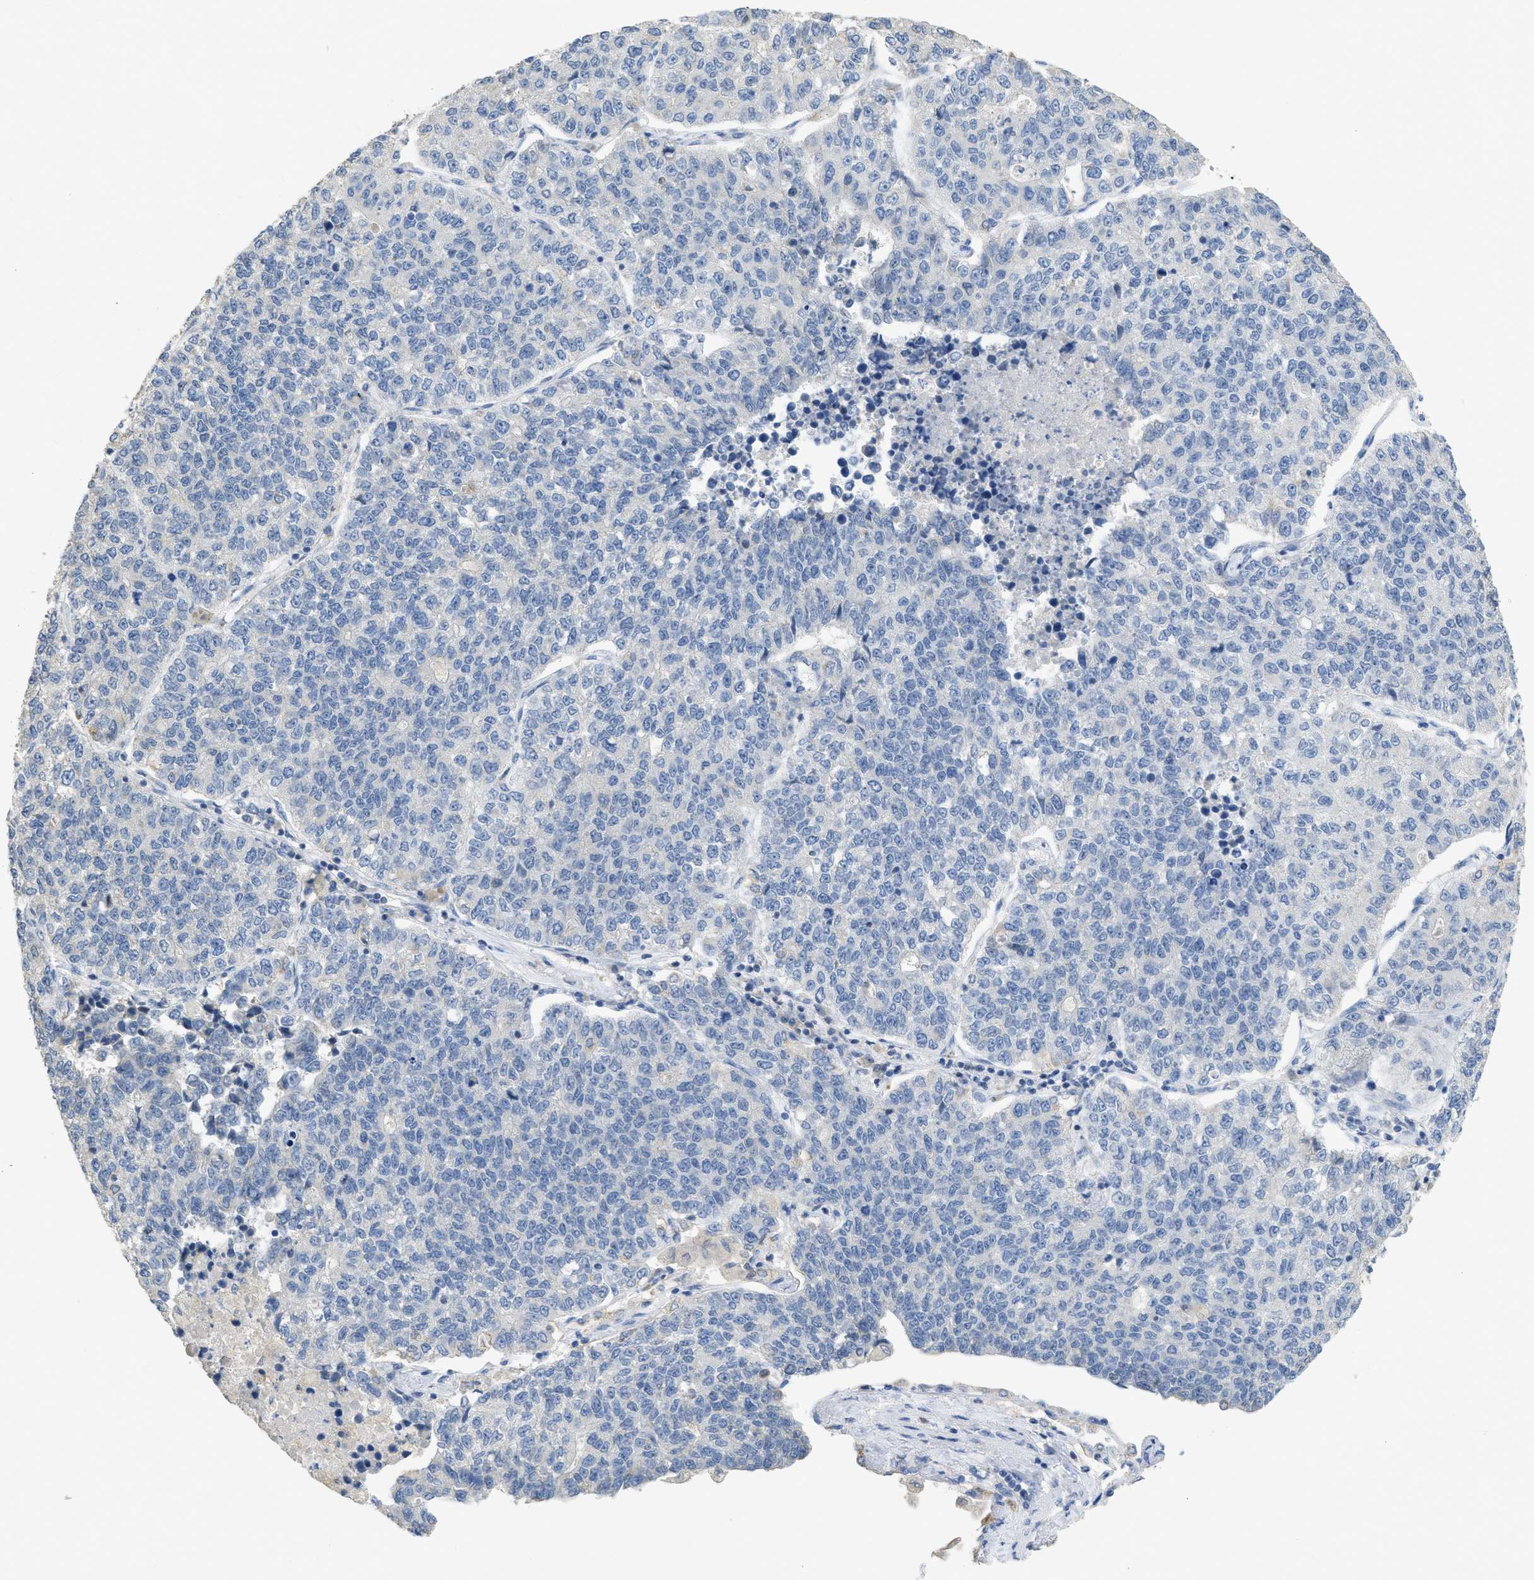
{"staining": {"intensity": "negative", "quantity": "none", "location": "none"}, "tissue": "lung cancer", "cell_type": "Tumor cells", "image_type": "cancer", "snomed": [{"axis": "morphology", "description": "Adenocarcinoma, NOS"}, {"axis": "topography", "description": "Lung"}], "caption": "DAB immunohistochemical staining of adenocarcinoma (lung) exhibits no significant positivity in tumor cells.", "gene": "SFXN2", "patient": {"sex": "male", "age": 49}}